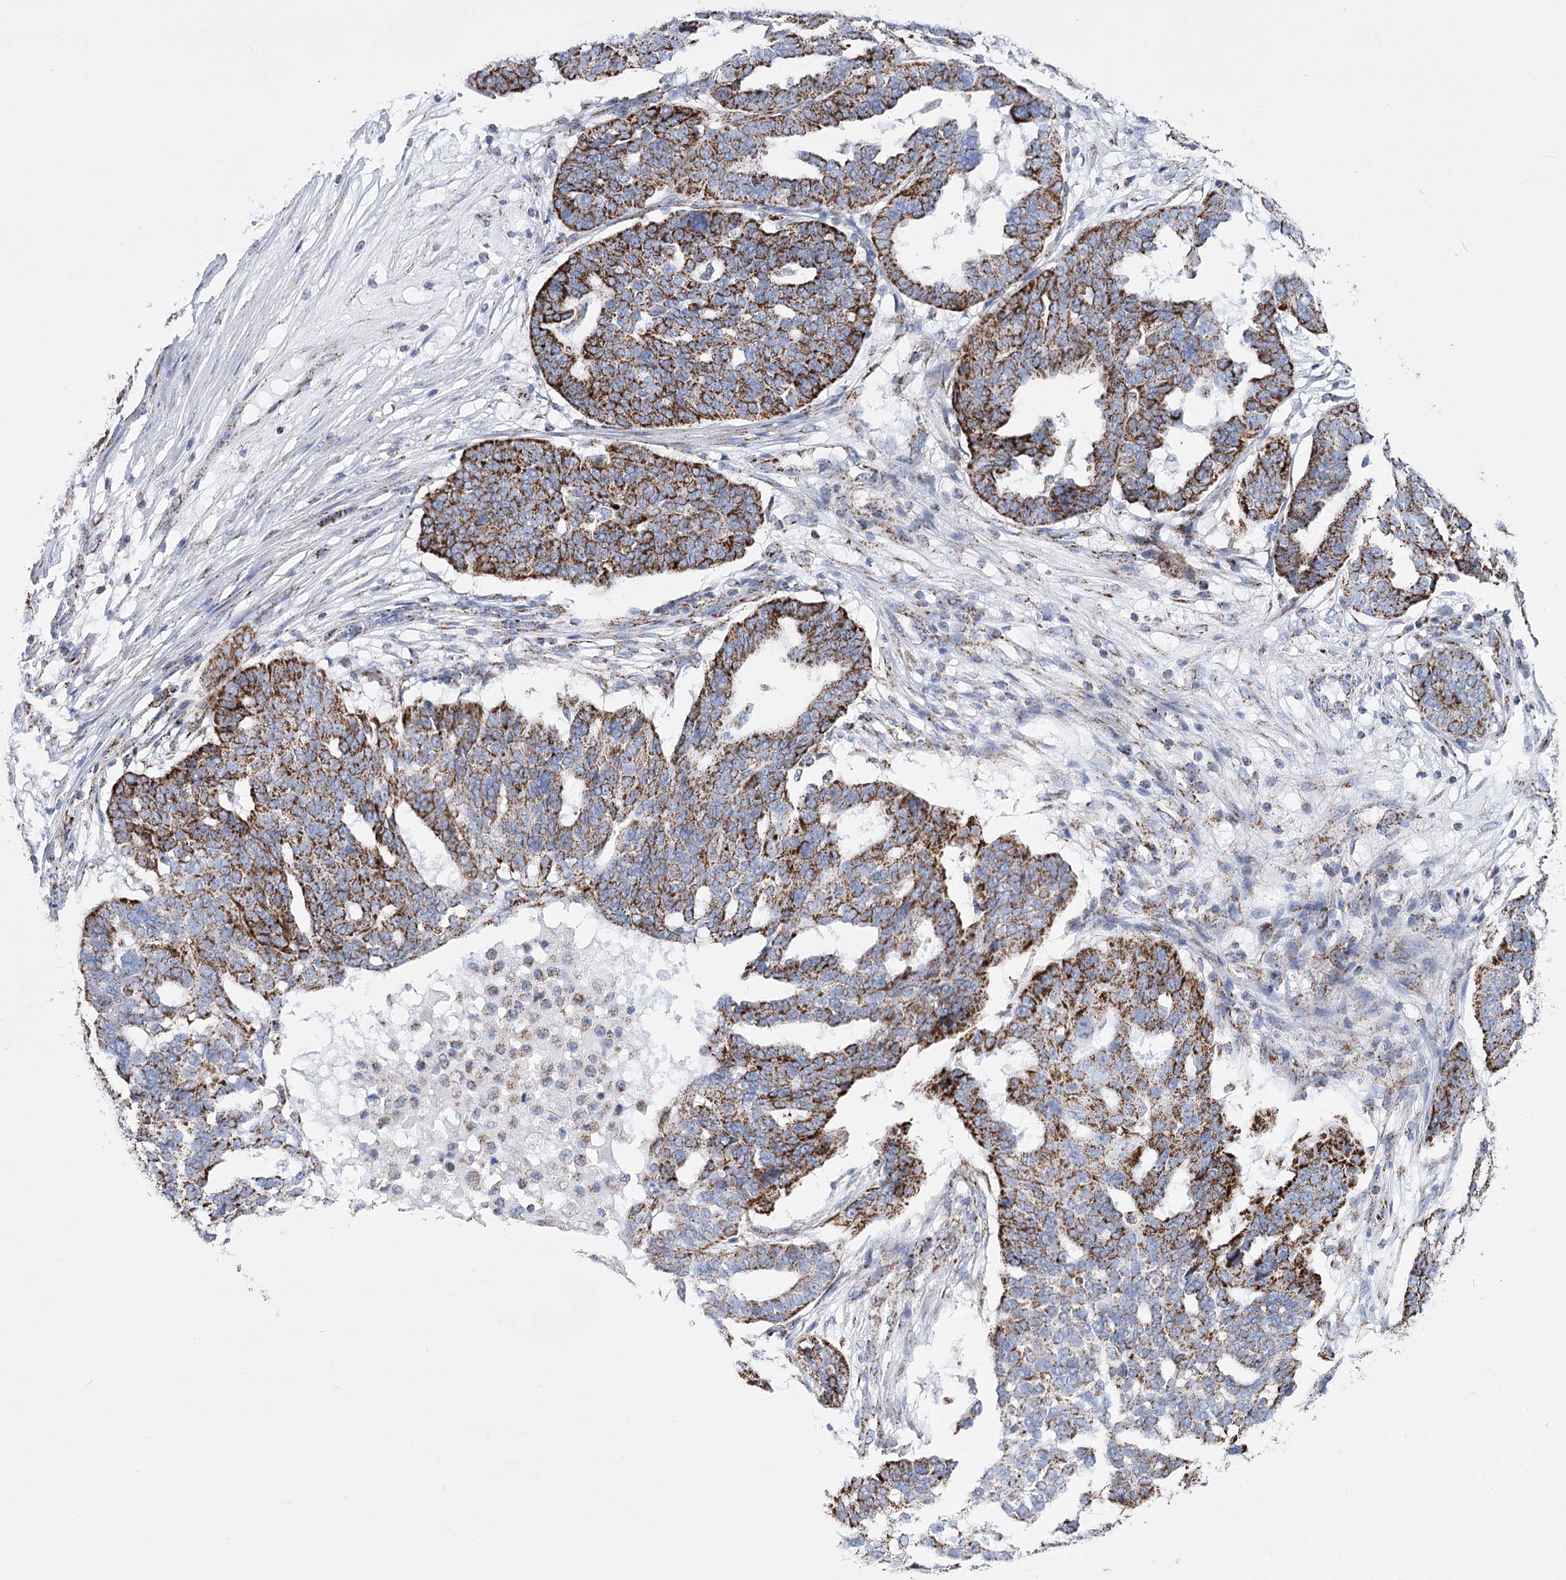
{"staining": {"intensity": "strong", "quantity": ">75%", "location": "cytoplasmic/membranous"}, "tissue": "ovarian cancer", "cell_type": "Tumor cells", "image_type": "cancer", "snomed": [{"axis": "morphology", "description": "Cystadenocarcinoma, serous, NOS"}, {"axis": "topography", "description": "Ovary"}], "caption": "Immunohistochemical staining of ovarian cancer (serous cystadenocarcinoma) exhibits high levels of strong cytoplasmic/membranous expression in about >75% of tumor cells.", "gene": "PDHB", "patient": {"sex": "female", "age": 59}}